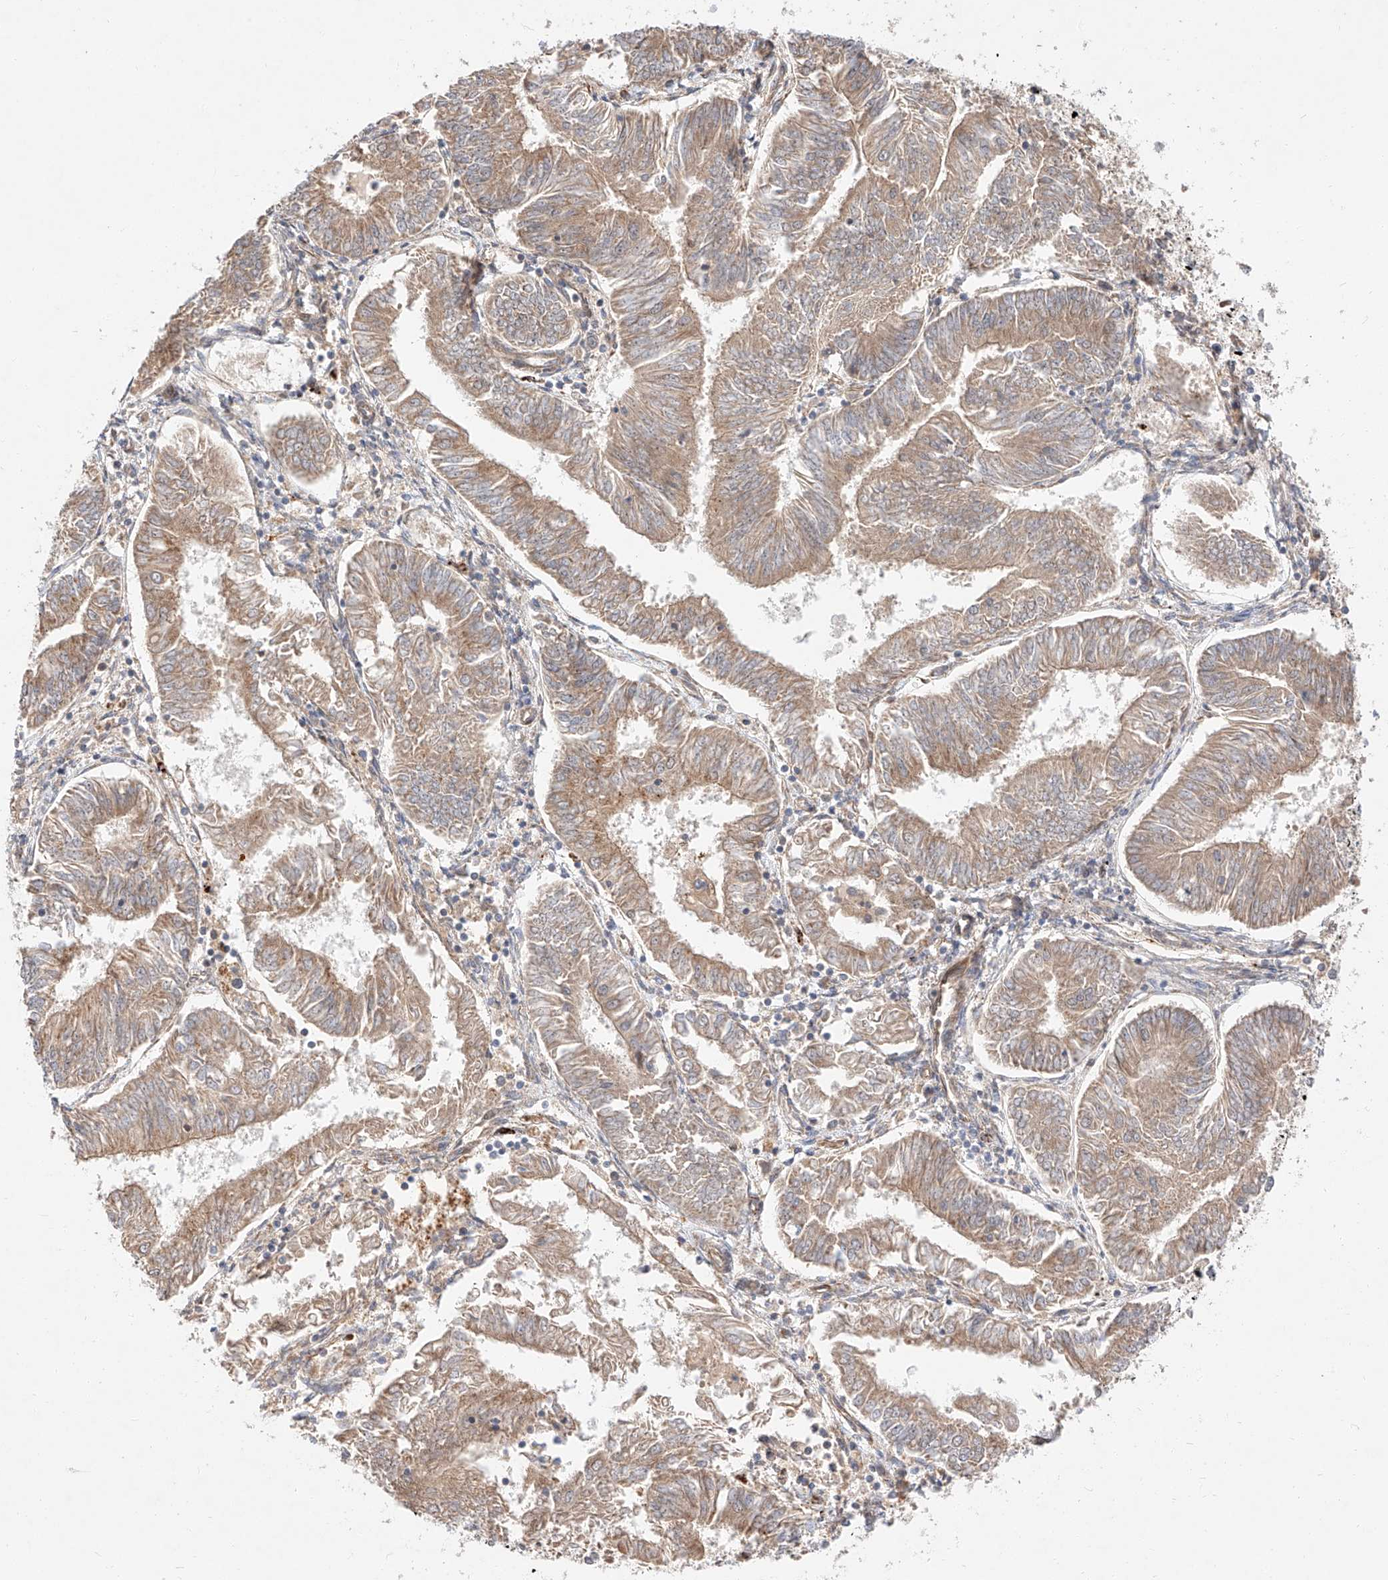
{"staining": {"intensity": "weak", "quantity": "25%-75%", "location": "cytoplasmic/membranous"}, "tissue": "endometrial cancer", "cell_type": "Tumor cells", "image_type": "cancer", "snomed": [{"axis": "morphology", "description": "Adenocarcinoma, NOS"}, {"axis": "topography", "description": "Endometrium"}], "caption": "Human adenocarcinoma (endometrial) stained for a protein (brown) displays weak cytoplasmic/membranous positive staining in approximately 25%-75% of tumor cells.", "gene": "DIRAS3", "patient": {"sex": "female", "age": 58}}